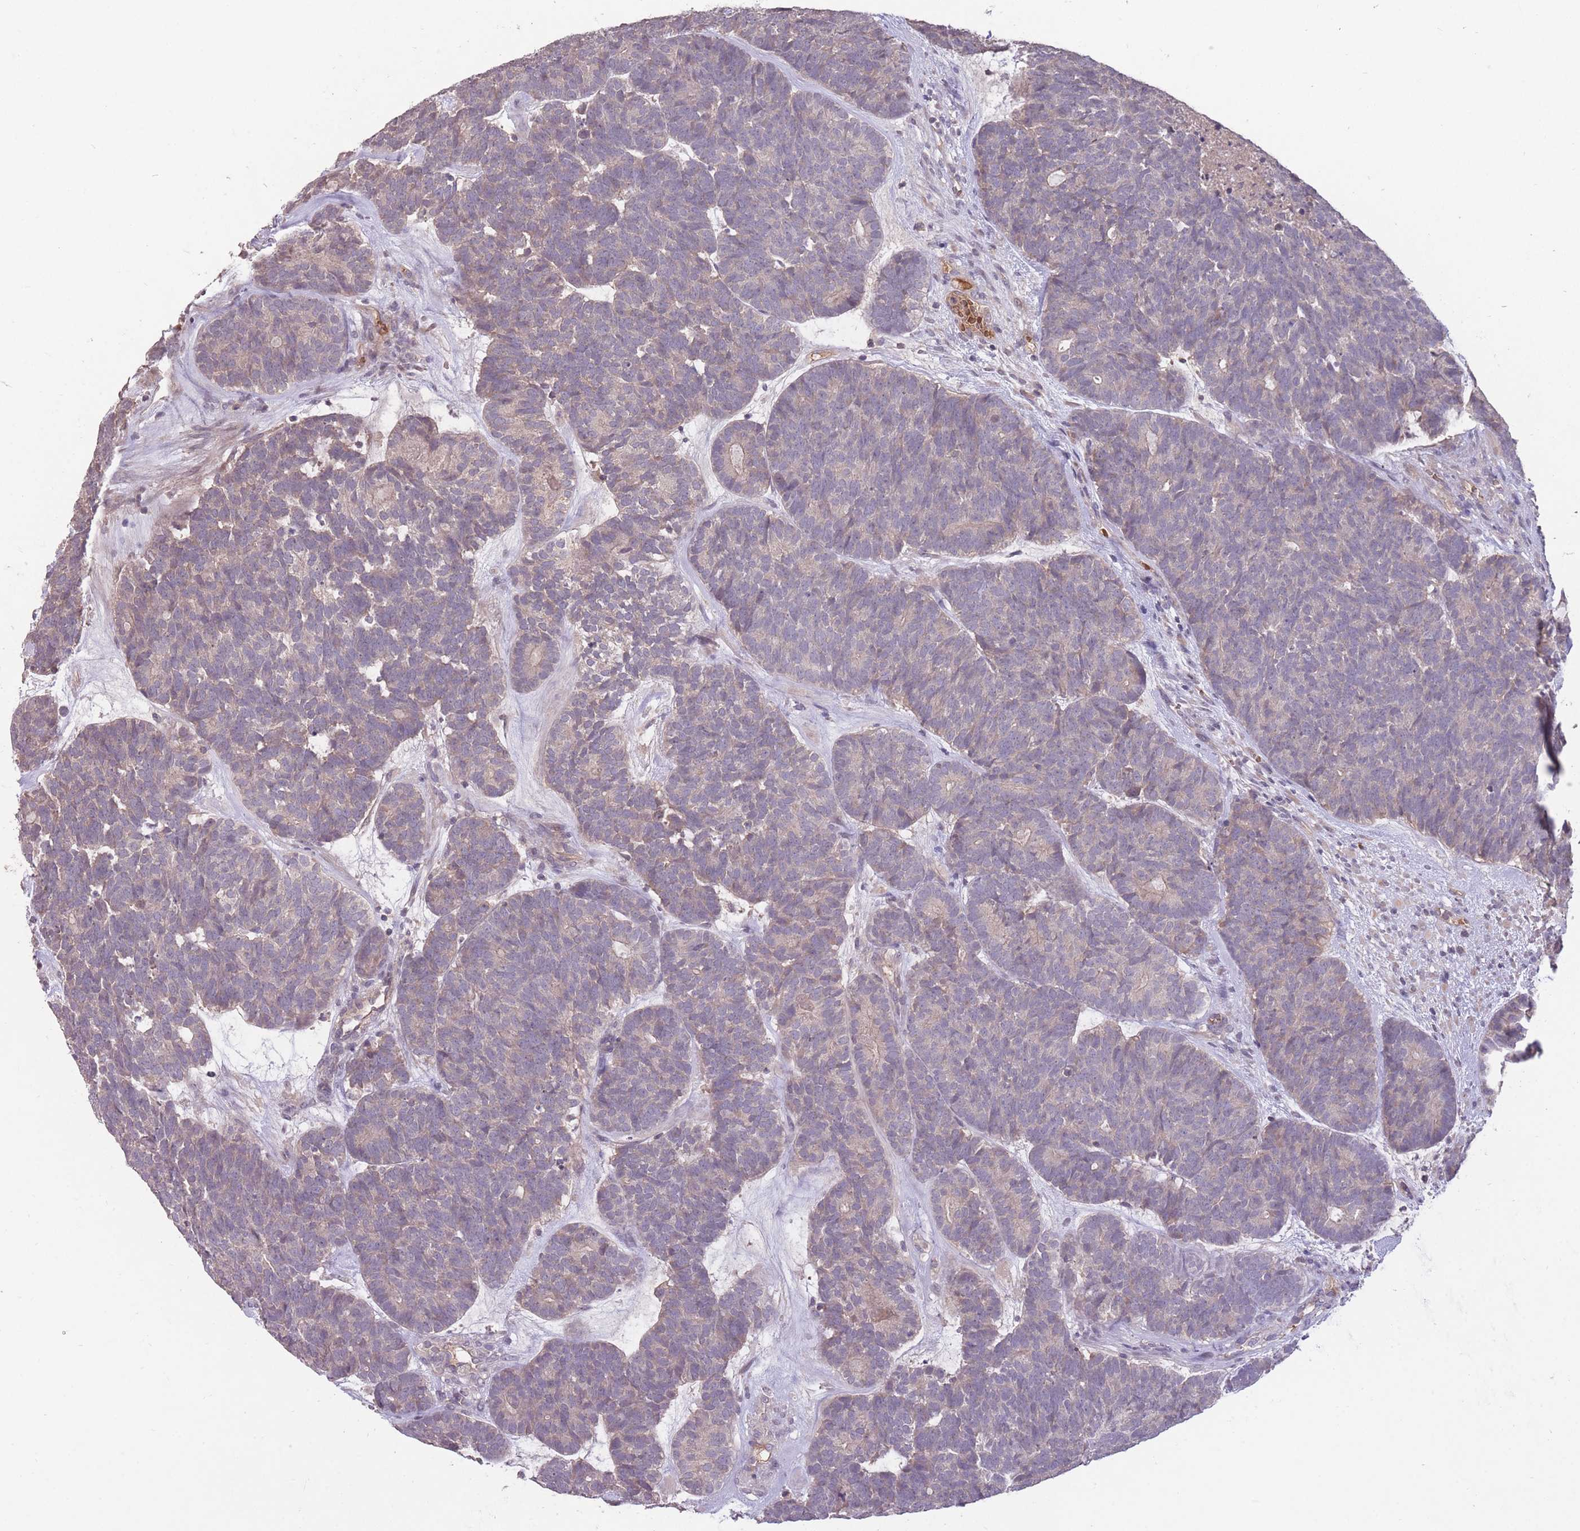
{"staining": {"intensity": "negative", "quantity": "none", "location": "none"}, "tissue": "head and neck cancer", "cell_type": "Tumor cells", "image_type": "cancer", "snomed": [{"axis": "morphology", "description": "Adenocarcinoma, NOS"}, {"axis": "topography", "description": "Head-Neck"}], "caption": "This is an immunohistochemistry (IHC) histopathology image of head and neck adenocarcinoma. There is no staining in tumor cells.", "gene": "ADCYAP1R1", "patient": {"sex": "female", "age": 81}}